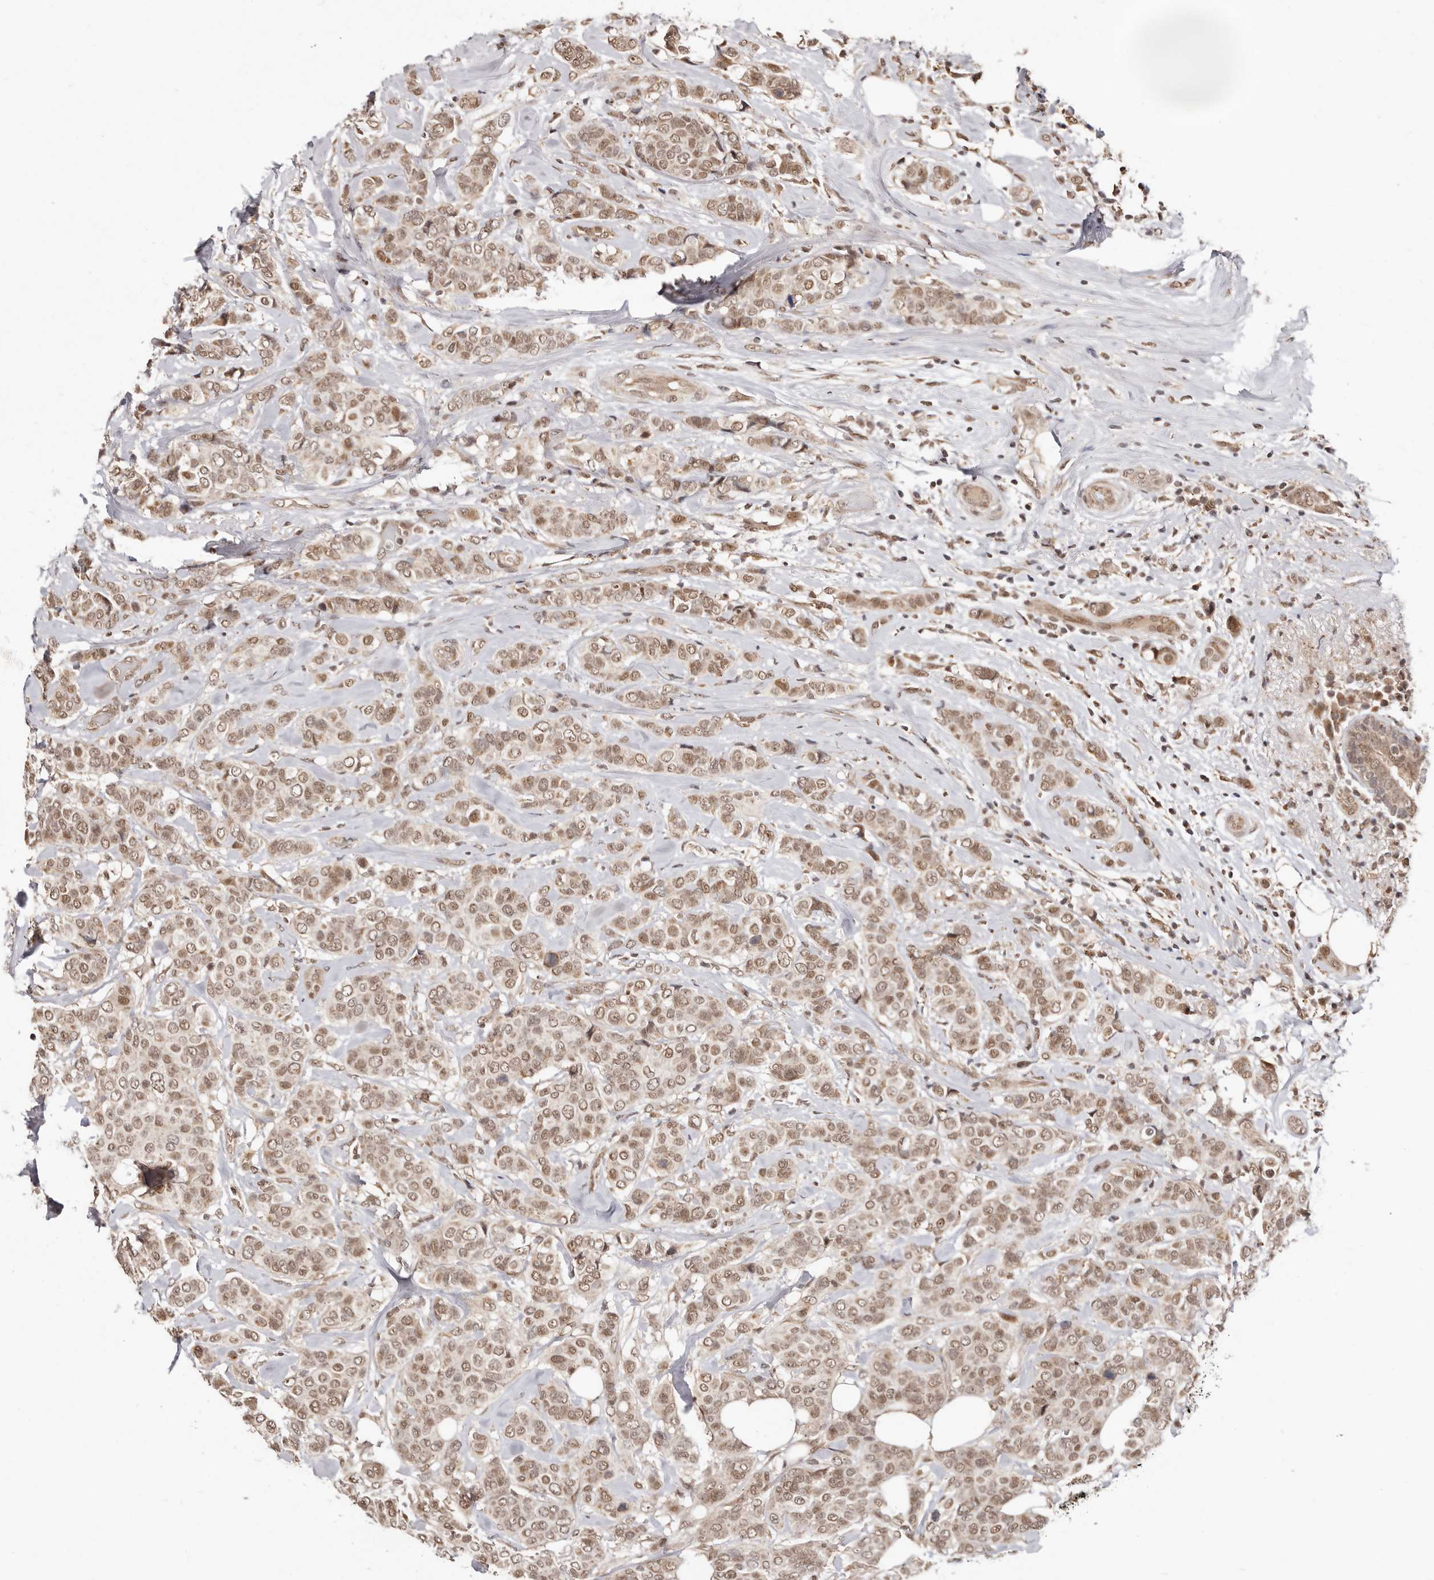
{"staining": {"intensity": "moderate", "quantity": ">75%", "location": "cytoplasmic/membranous,nuclear"}, "tissue": "breast cancer", "cell_type": "Tumor cells", "image_type": "cancer", "snomed": [{"axis": "morphology", "description": "Lobular carcinoma"}, {"axis": "topography", "description": "Breast"}], "caption": "IHC (DAB) staining of human lobular carcinoma (breast) reveals moderate cytoplasmic/membranous and nuclear protein staining in approximately >75% of tumor cells.", "gene": "MED8", "patient": {"sex": "female", "age": 51}}